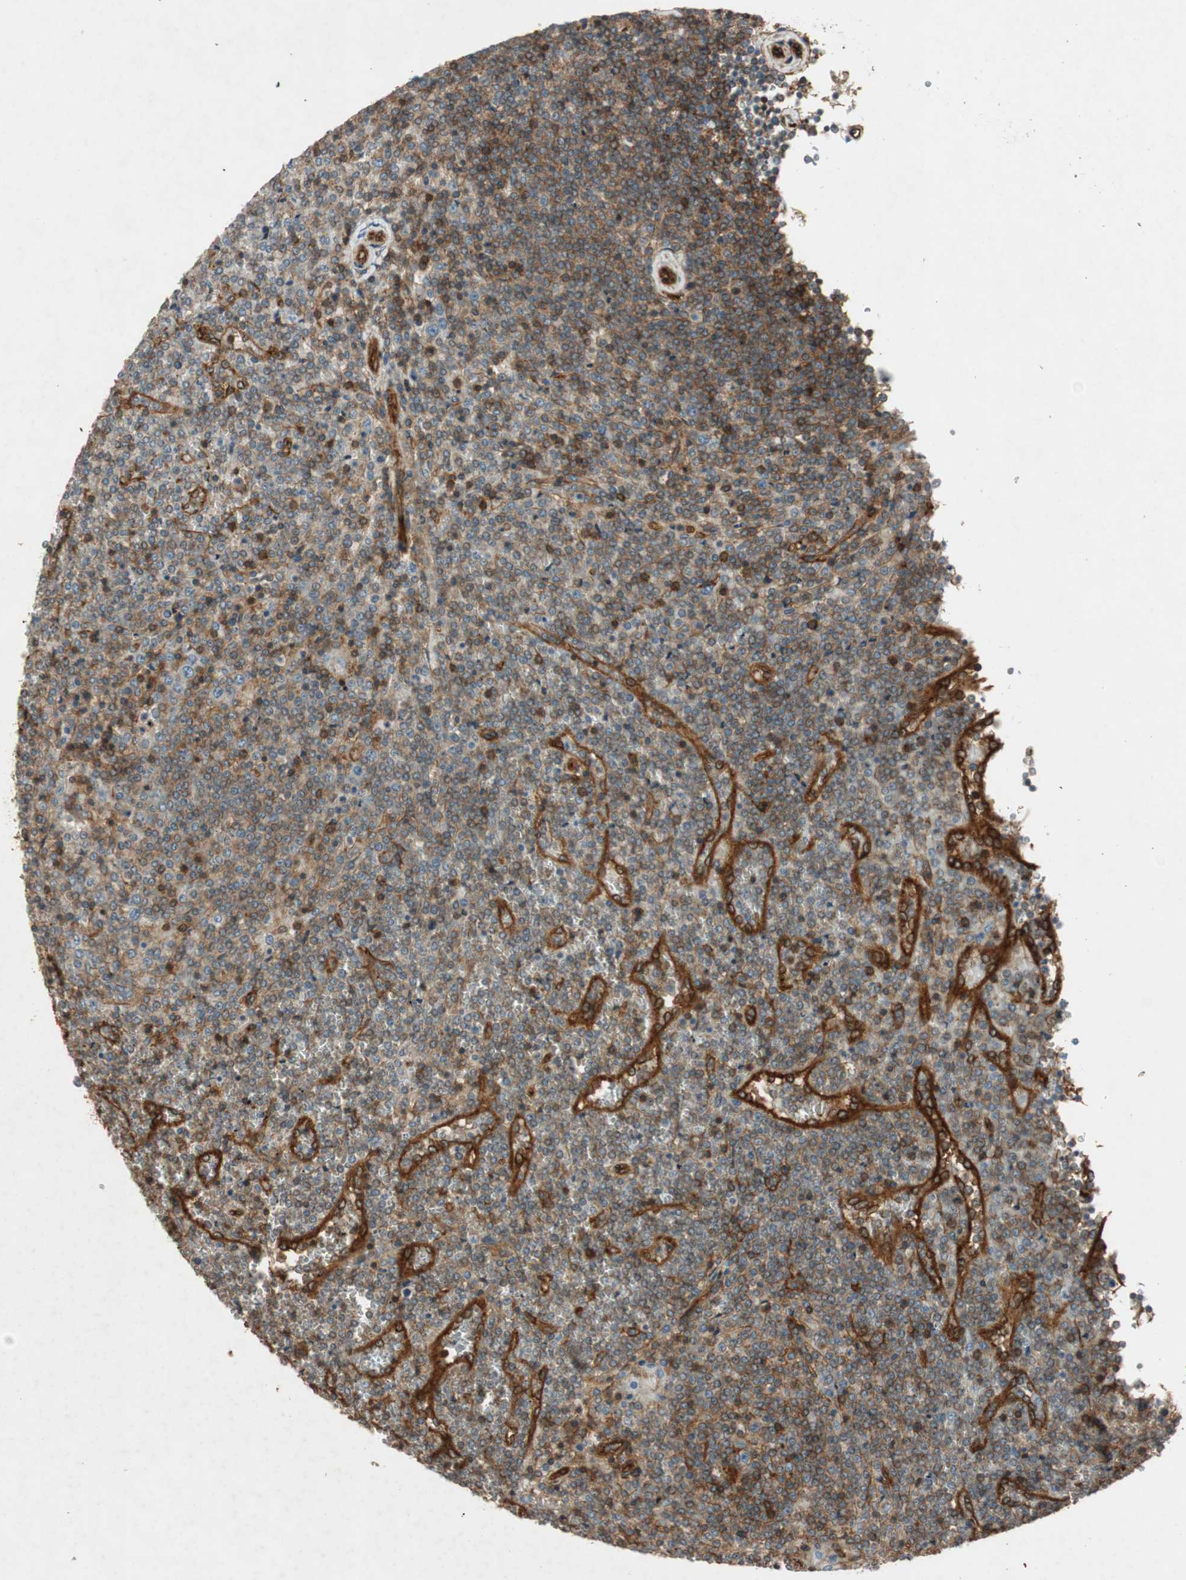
{"staining": {"intensity": "weak", "quantity": ">75%", "location": "cytoplasmic/membranous"}, "tissue": "lymphoma", "cell_type": "Tumor cells", "image_type": "cancer", "snomed": [{"axis": "morphology", "description": "Malignant lymphoma, non-Hodgkin's type, Low grade"}, {"axis": "topography", "description": "Spleen"}], "caption": "An IHC photomicrograph of neoplastic tissue is shown. Protein staining in brown shows weak cytoplasmic/membranous positivity in lymphoma within tumor cells.", "gene": "BTN3A3", "patient": {"sex": "female", "age": 19}}